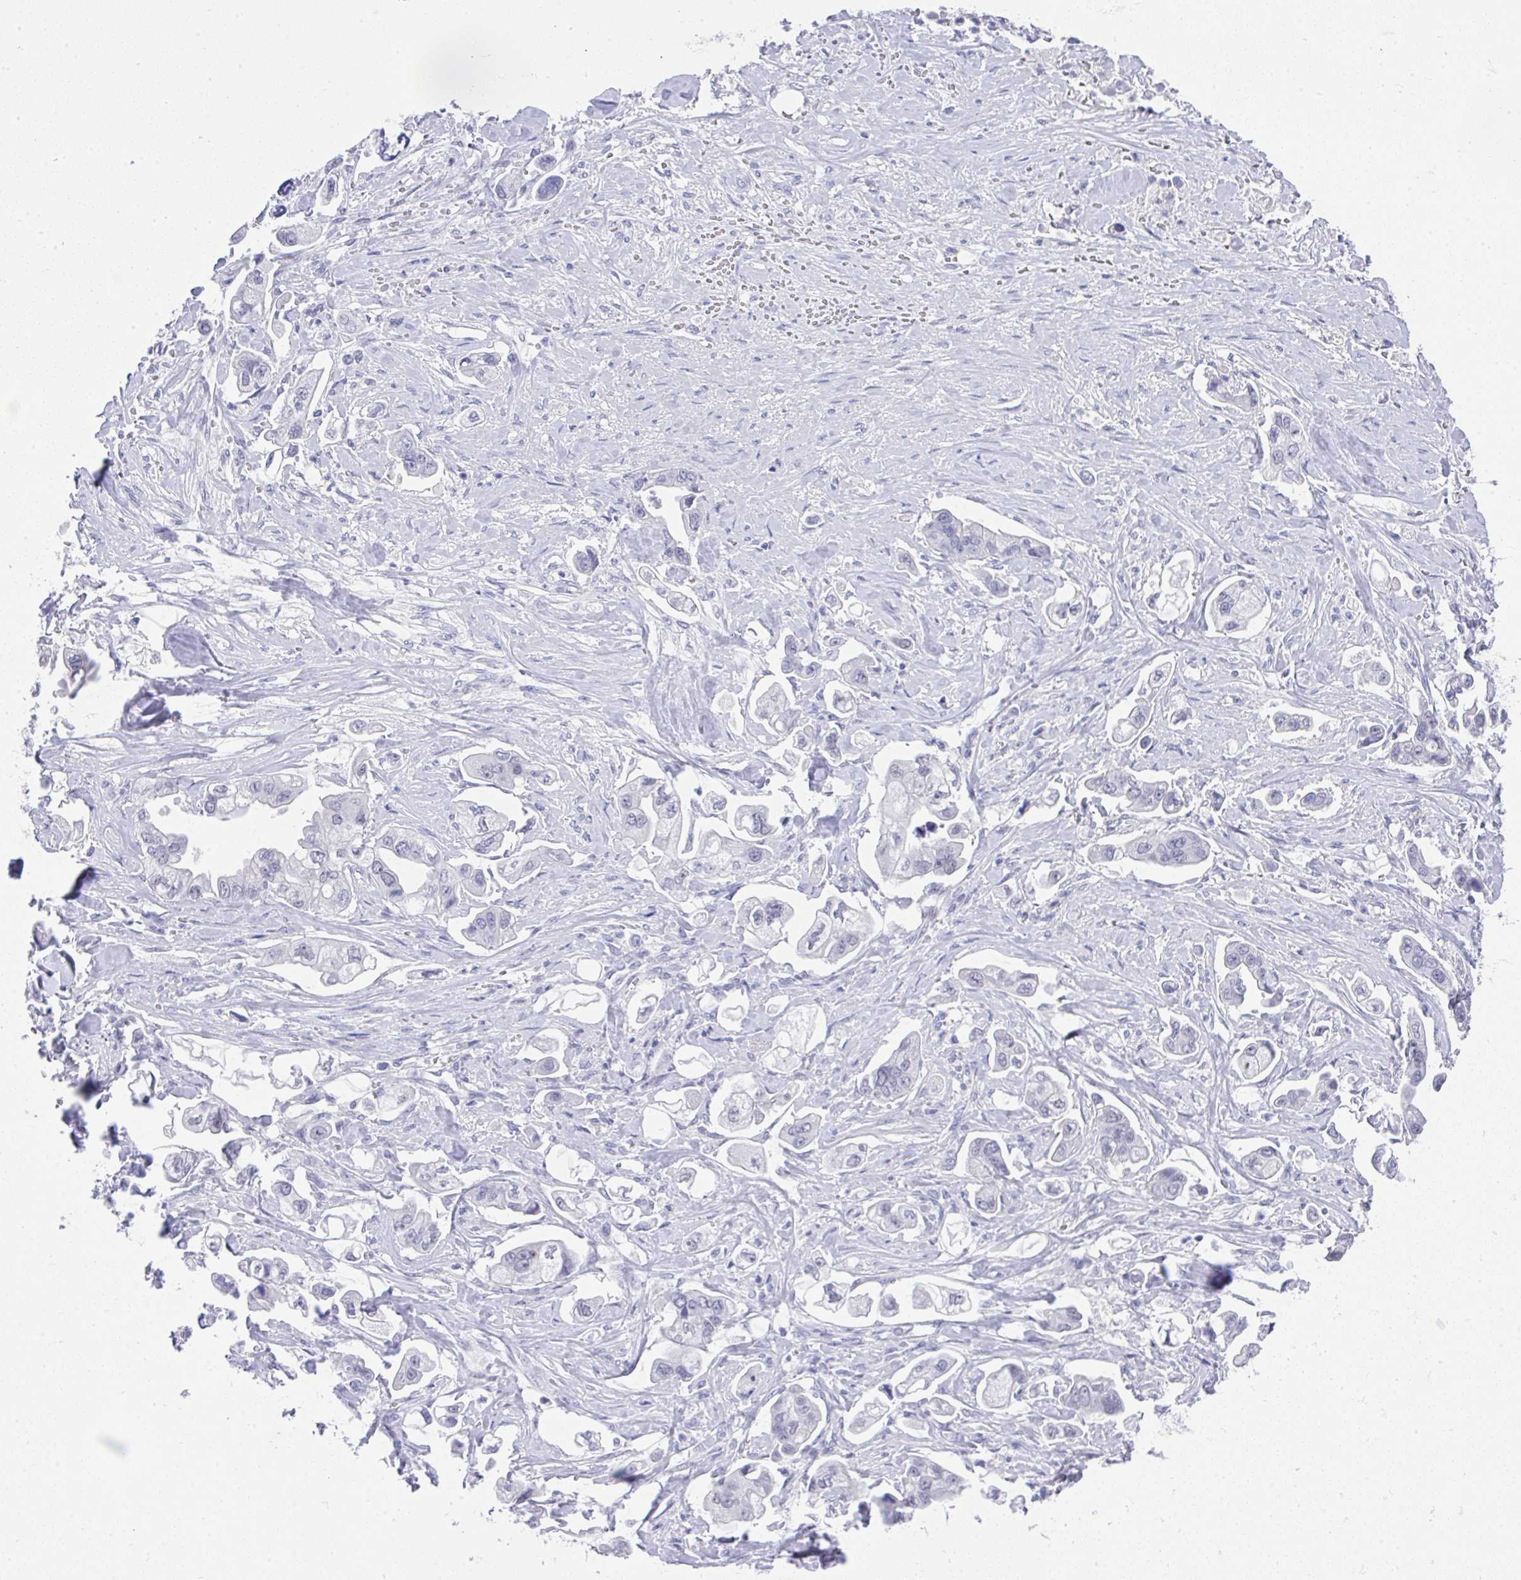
{"staining": {"intensity": "negative", "quantity": "none", "location": "none"}, "tissue": "stomach cancer", "cell_type": "Tumor cells", "image_type": "cancer", "snomed": [{"axis": "morphology", "description": "Adenocarcinoma, NOS"}, {"axis": "topography", "description": "Stomach"}], "caption": "An immunohistochemistry image of stomach cancer is shown. There is no staining in tumor cells of stomach cancer. The staining was performed using DAB (3,3'-diaminobenzidine) to visualize the protein expression in brown, while the nuclei were stained in blue with hematoxylin (Magnification: 20x).", "gene": "MS4A12", "patient": {"sex": "male", "age": 62}}